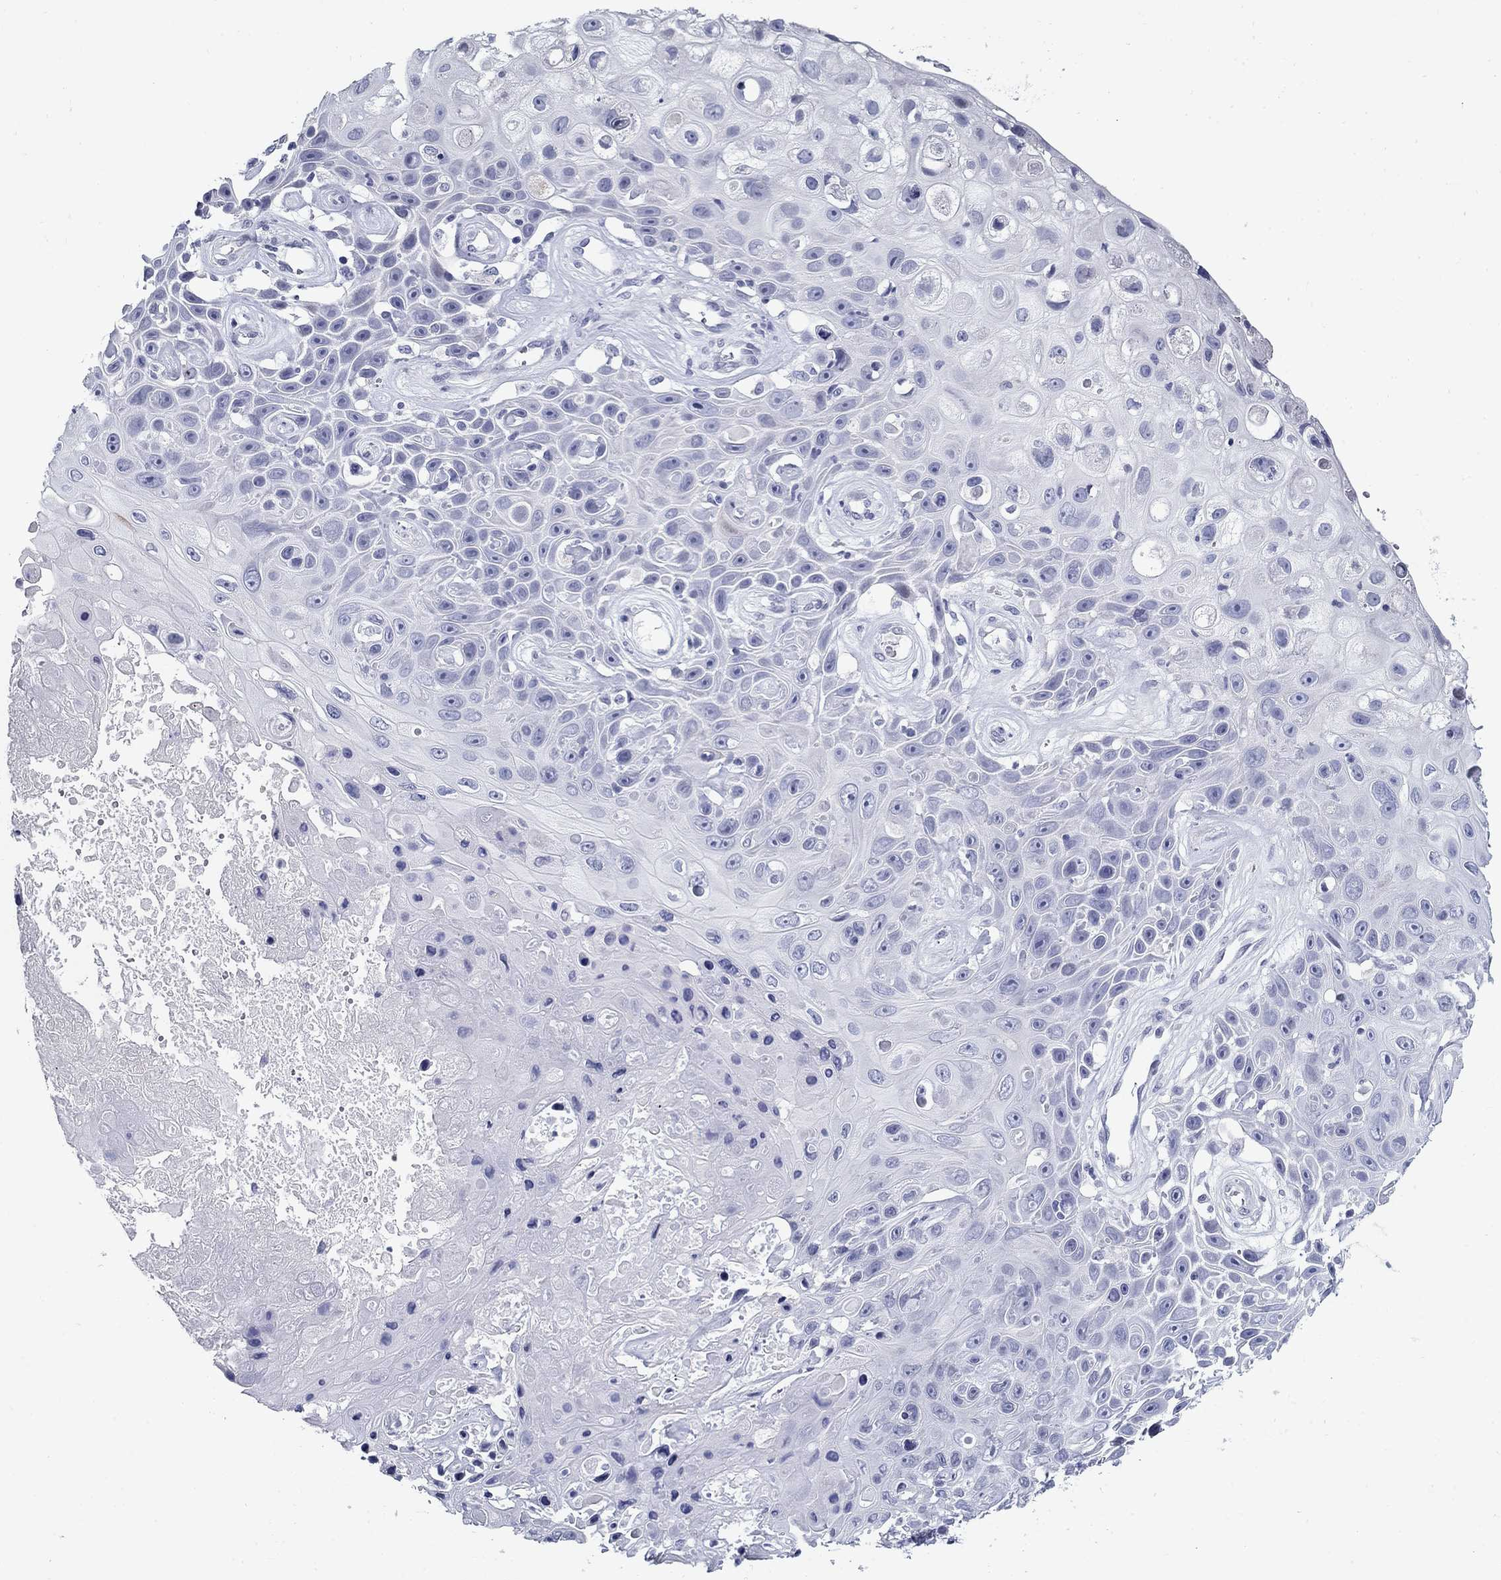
{"staining": {"intensity": "negative", "quantity": "none", "location": "none"}, "tissue": "skin cancer", "cell_type": "Tumor cells", "image_type": "cancer", "snomed": [{"axis": "morphology", "description": "Squamous cell carcinoma, NOS"}, {"axis": "topography", "description": "Skin"}], "caption": "Tumor cells are negative for brown protein staining in squamous cell carcinoma (skin).", "gene": "C4orf19", "patient": {"sex": "male", "age": 82}}